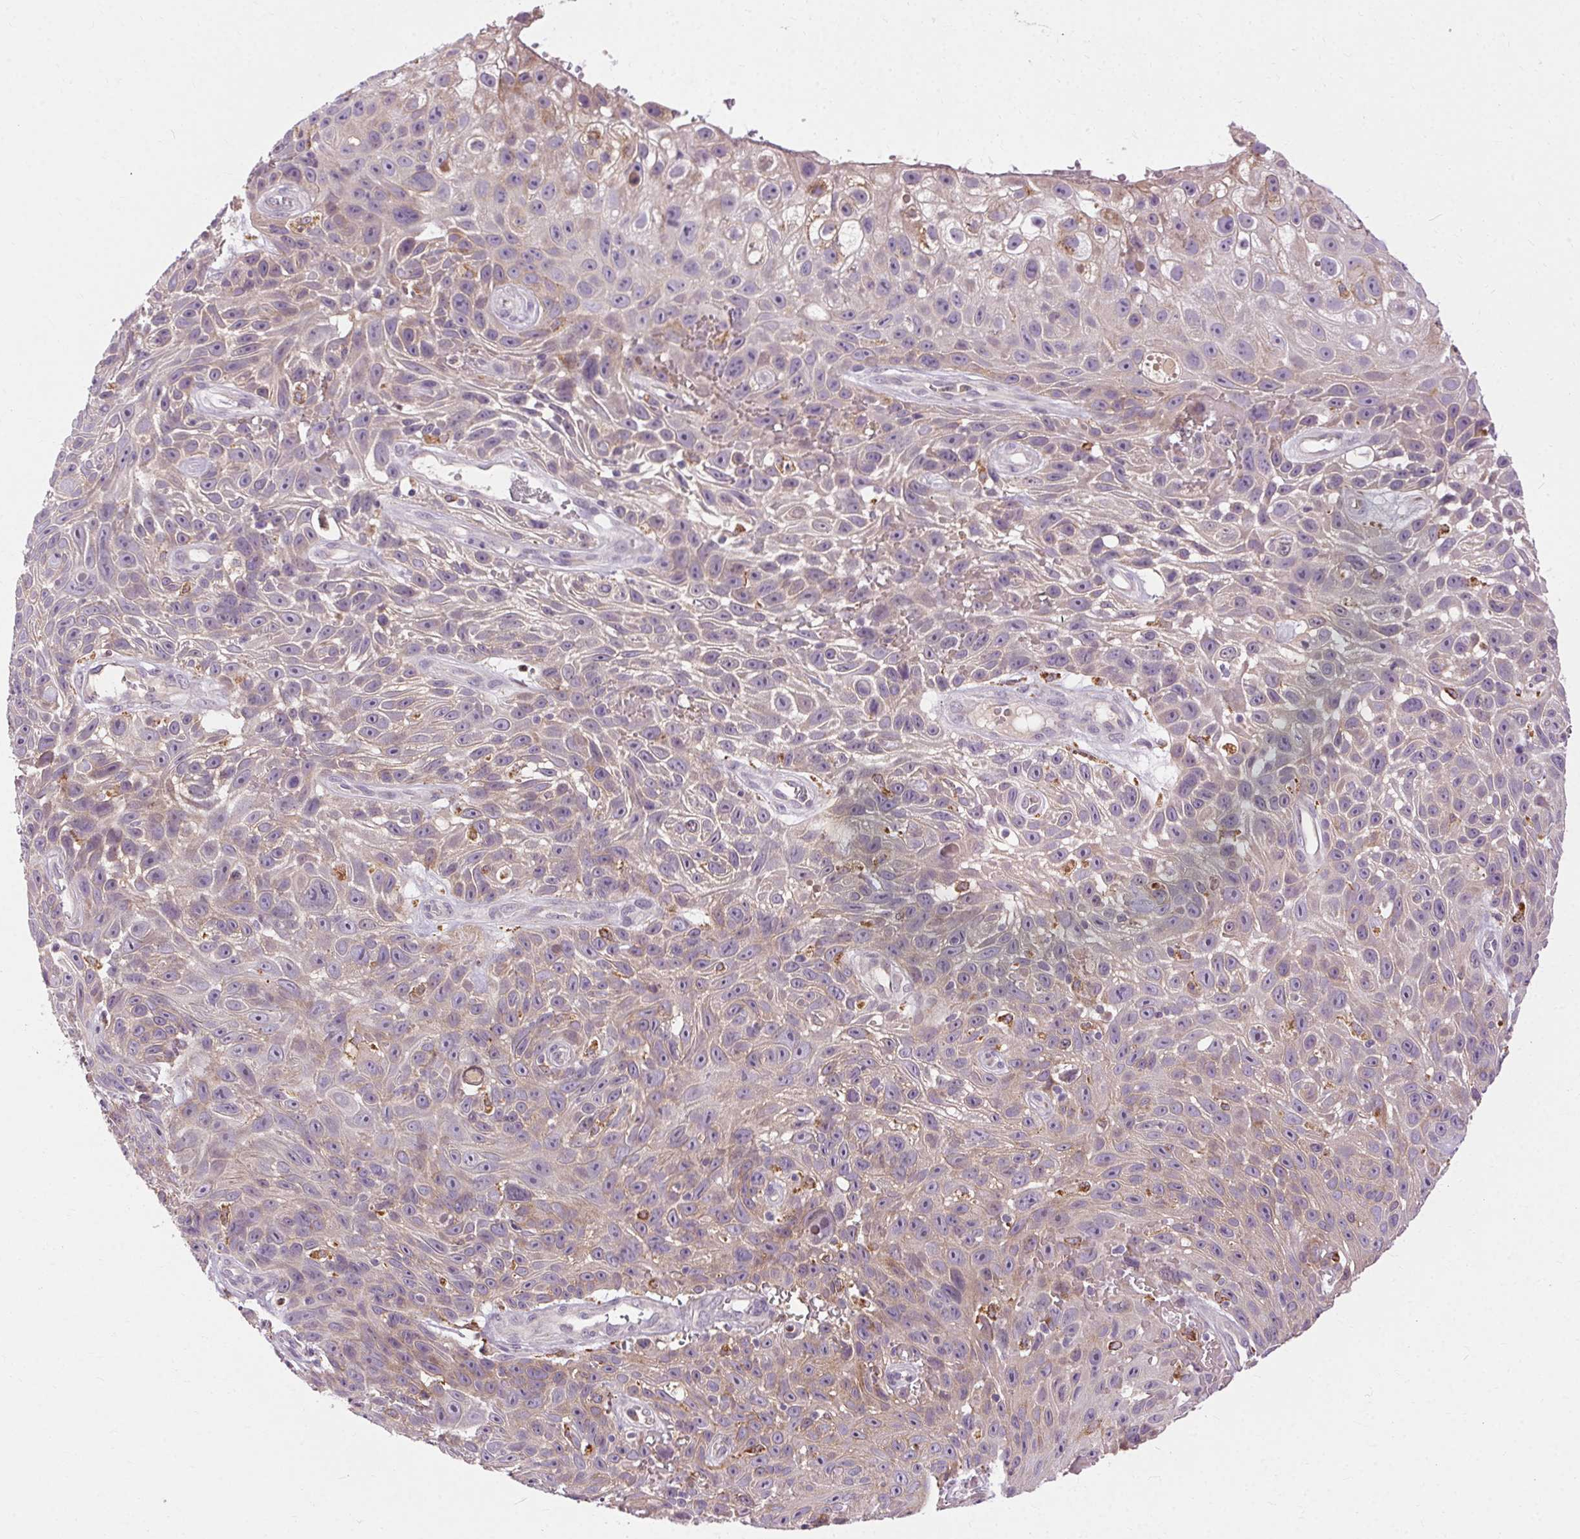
{"staining": {"intensity": "weak", "quantity": "<25%", "location": "cytoplasmic/membranous"}, "tissue": "skin cancer", "cell_type": "Tumor cells", "image_type": "cancer", "snomed": [{"axis": "morphology", "description": "Squamous cell carcinoma, NOS"}, {"axis": "topography", "description": "Skin"}], "caption": "Immunohistochemistry micrograph of human skin cancer stained for a protein (brown), which demonstrates no expression in tumor cells.", "gene": "REP15", "patient": {"sex": "male", "age": 82}}